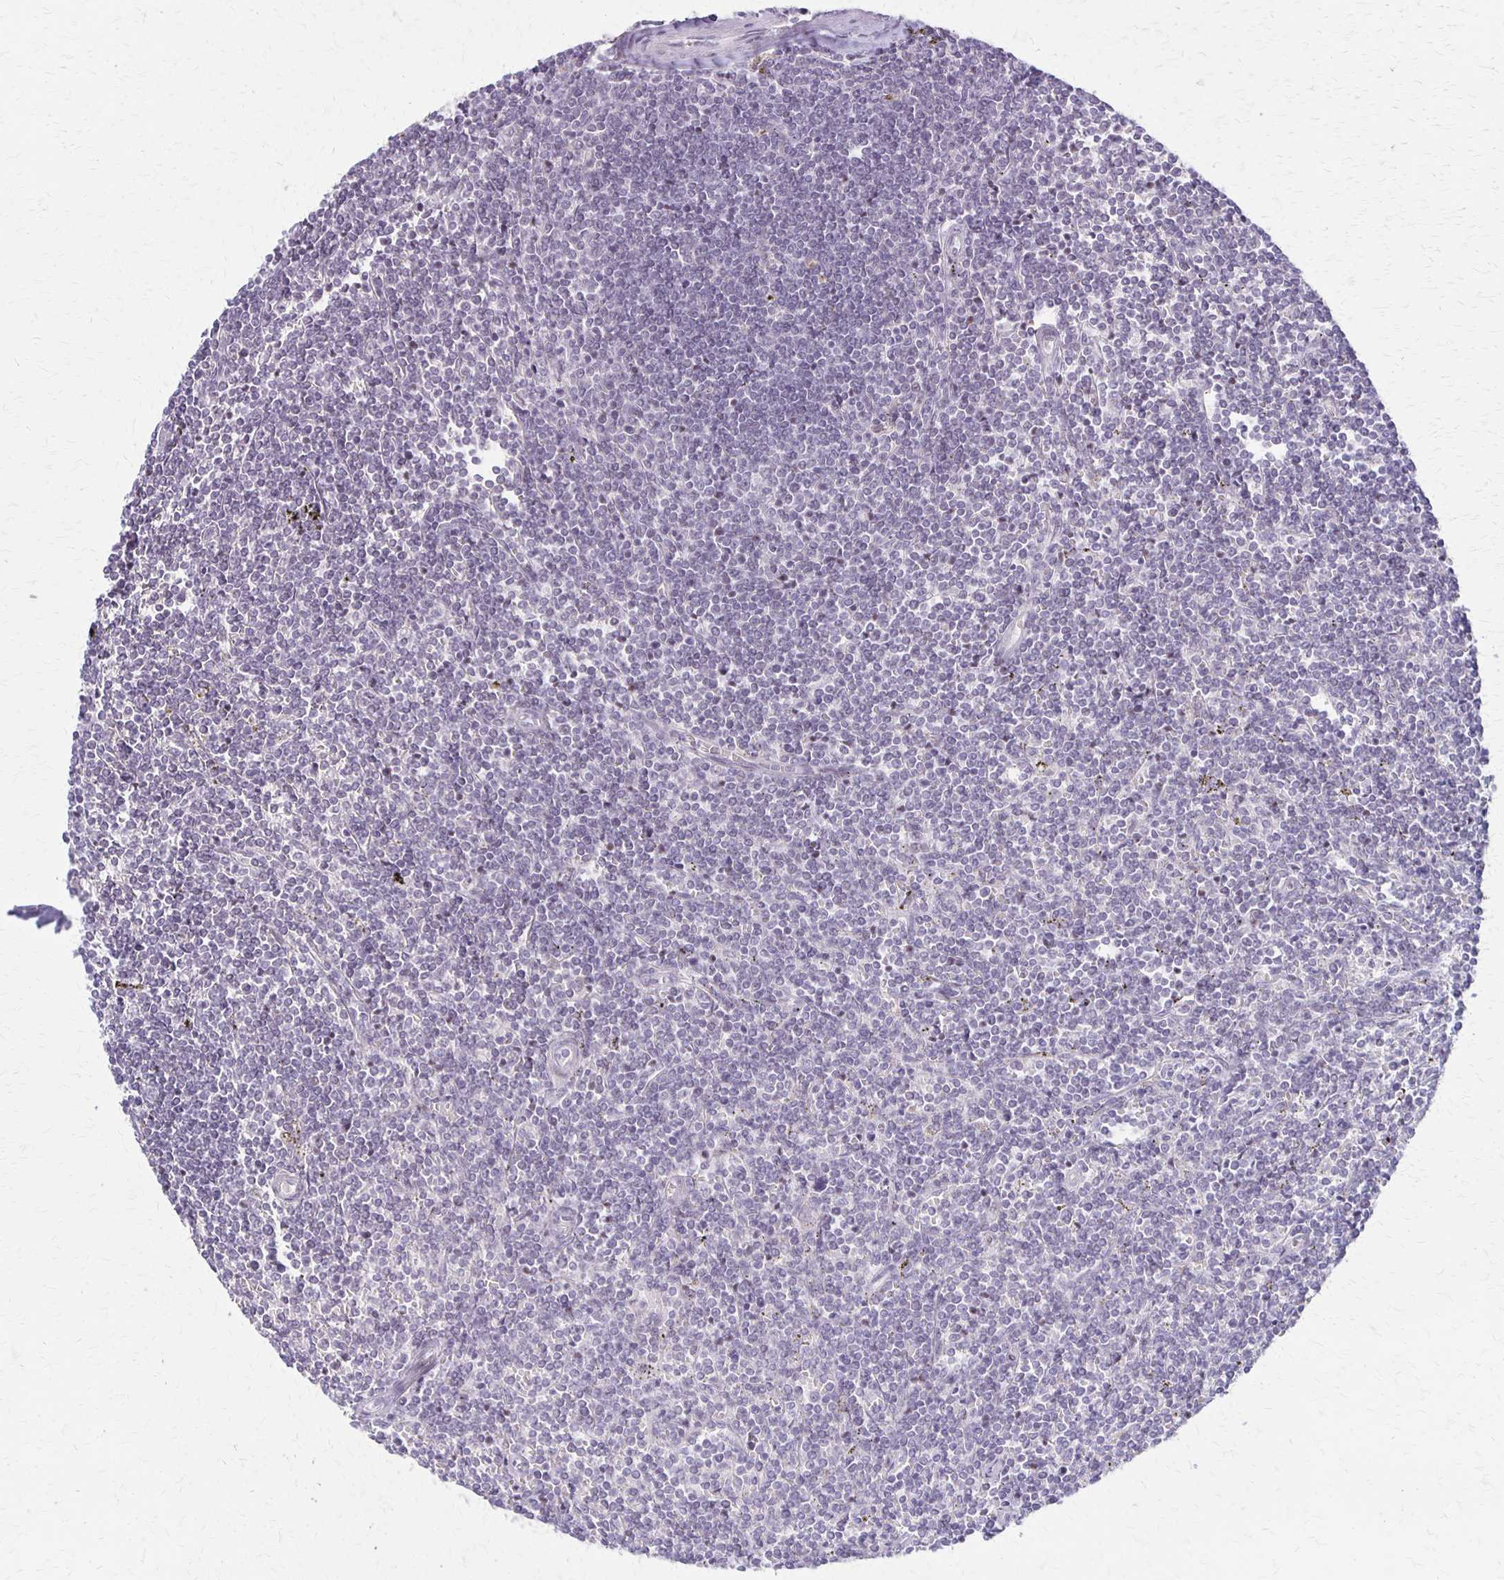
{"staining": {"intensity": "negative", "quantity": "none", "location": "none"}, "tissue": "lymphoma", "cell_type": "Tumor cells", "image_type": "cancer", "snomed": [{"axis": "morphology", "description": "Malignant lymphoma, non-Hodgkin's type, Low grade"}, {"axis": "topography", "description": "Spleen"}], "caption": "The image displays no significant staining in tumor cells of lymphoma.", "gene": "SLC35E2B", "patient": {"sex": "male", "age": 78}}